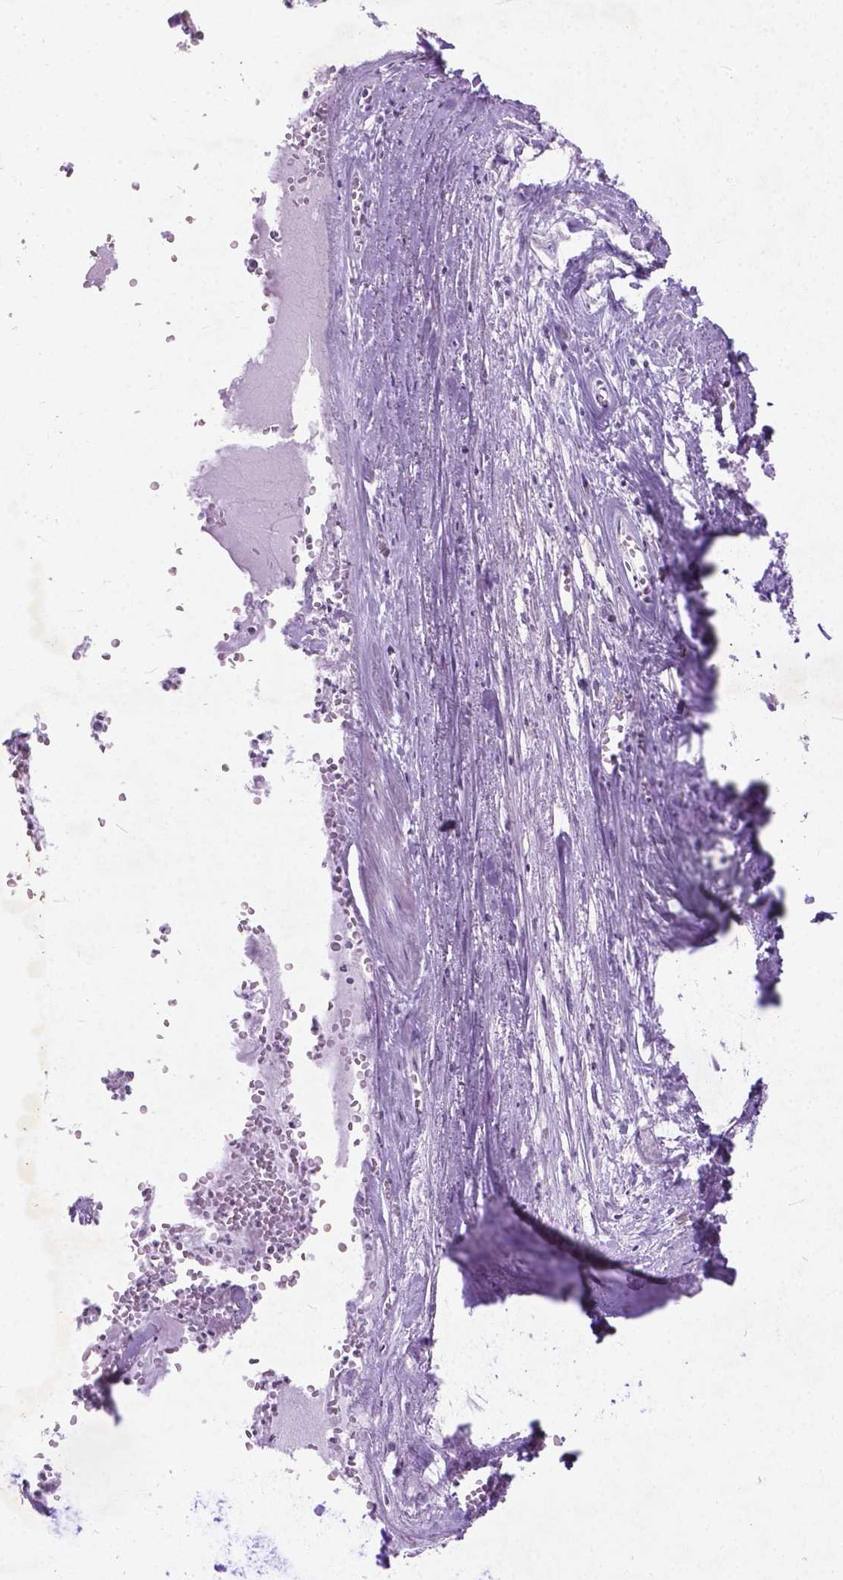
{"staining": {"intensity": "negative", "quantity": "none", "location": "none"}, "tissue": "soft tissue", "cell_type": "Fibroblasts", "image_type": "normal", "snomed": [{"axis": "morphology", "description": "Normal tissue, NOS"}, {"axis": "morphology", "description": "Squamous cell carcinoma, NOS"}, {"axis": "topography", "description": "Cartilage tissue"}, {"axis": "topography", "description": "Head-Neck"}], "caption": "DAB (3,3'-diaminobenzidine) immunohistochemical staining of benign human soft tissue shows no significant staining in fibroblasts. (DAB IHC with hematoxylin counter stain).", "gene": "ATG4D", "patient": {"sex": "male", "age": 57}}